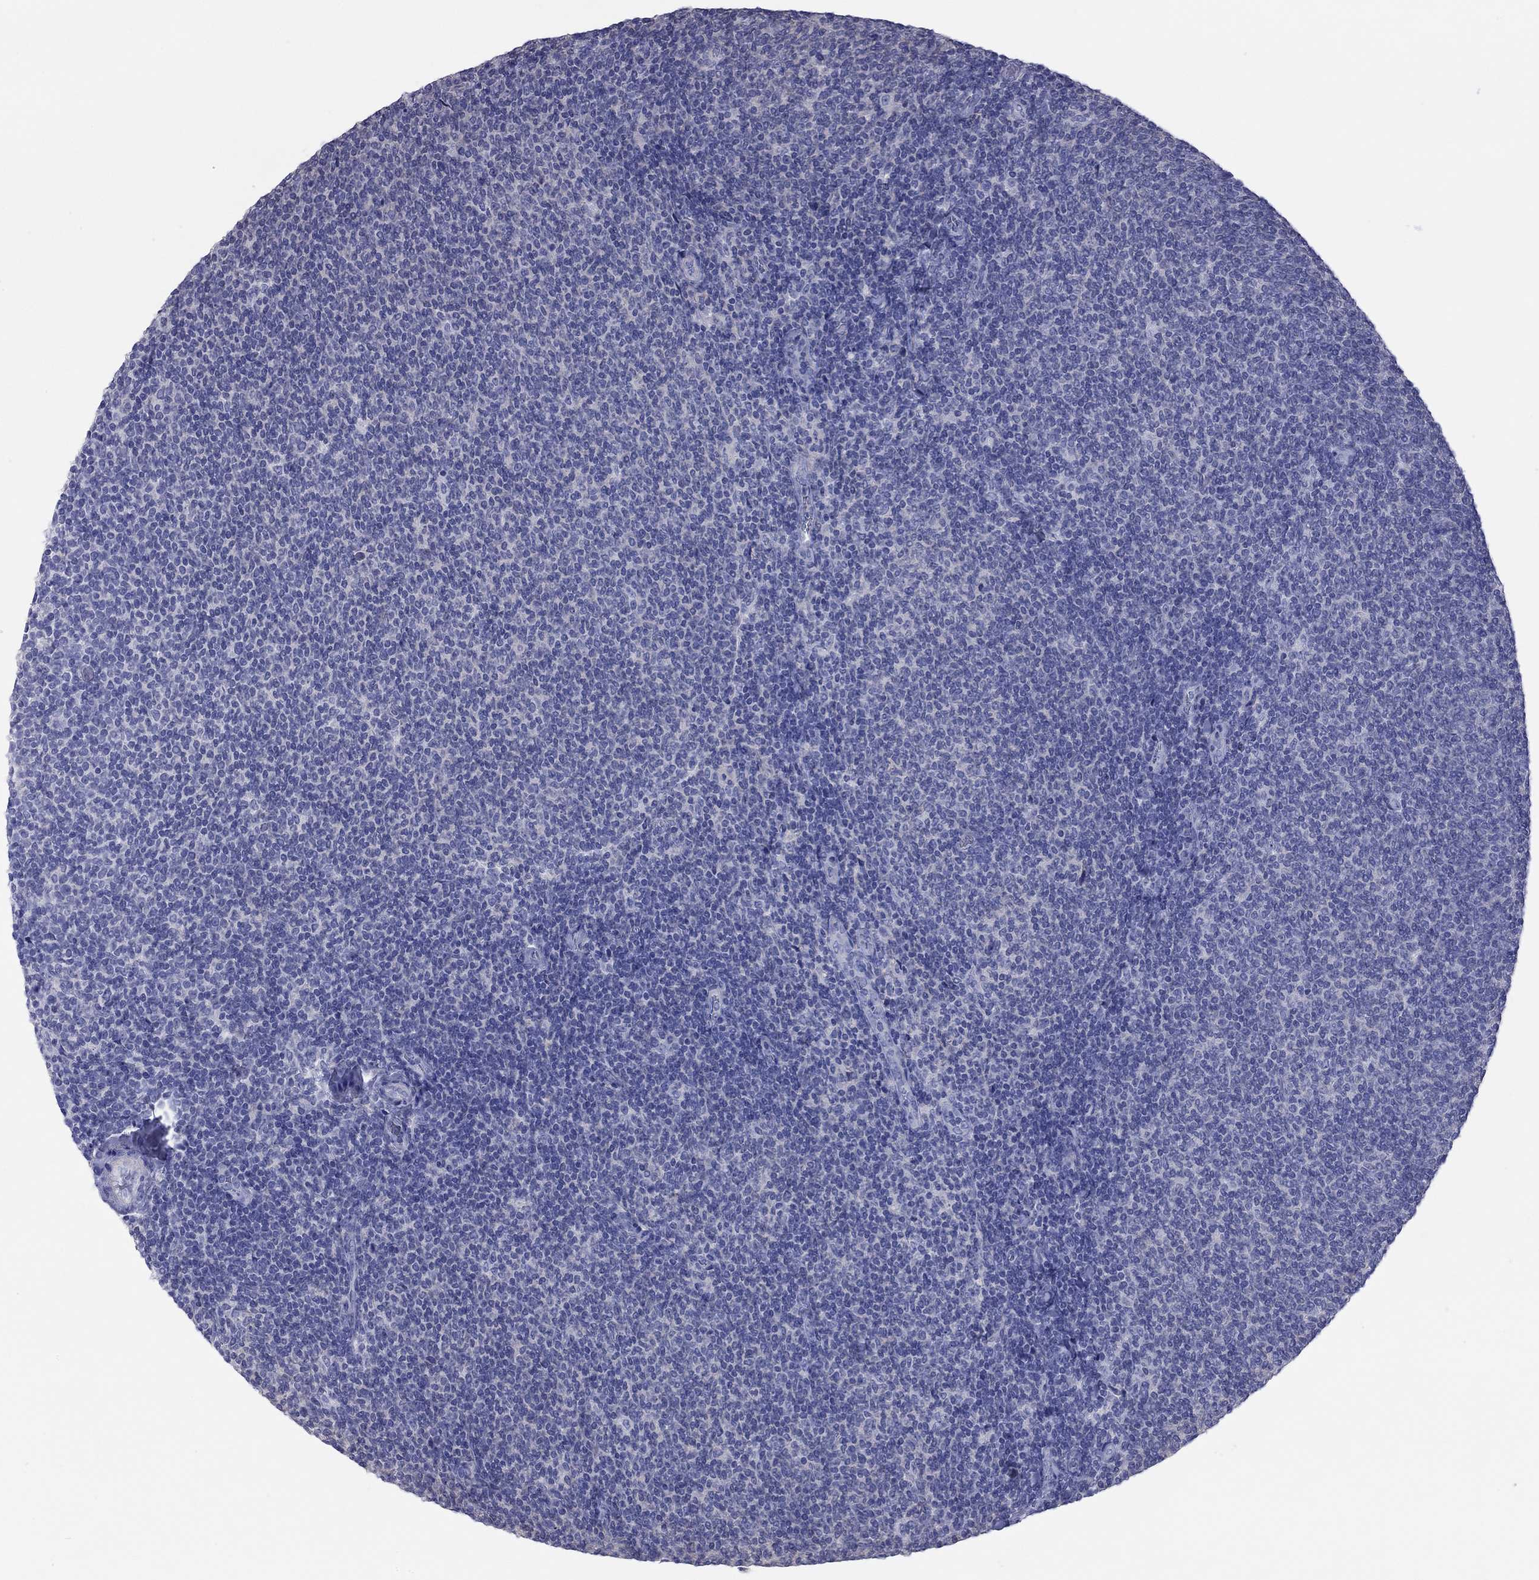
{"staining": {"intensity": "negative", "quantity": "none", "location": "none"}, "tissue": "lymphoma", "cell_type": "Tumor cells", "image_type": "cancer", "snomed": [{"axis": "morphology", "description": "Malignant lymphoma, non-Hodgkin's type, Low grade"}, {"axis": "topography", "description": "Lymph node"}], "caption": "High magnification brightfield microscopy of malignant lymphoma, non-Hodgkin's type (low-grade) stained with DAB (brown) and counterstained with hematoxylin (blue): tumor cells show no significant staining.", "gene": "ACTL7B", "patient": {"sex": "male", "age": 52}}